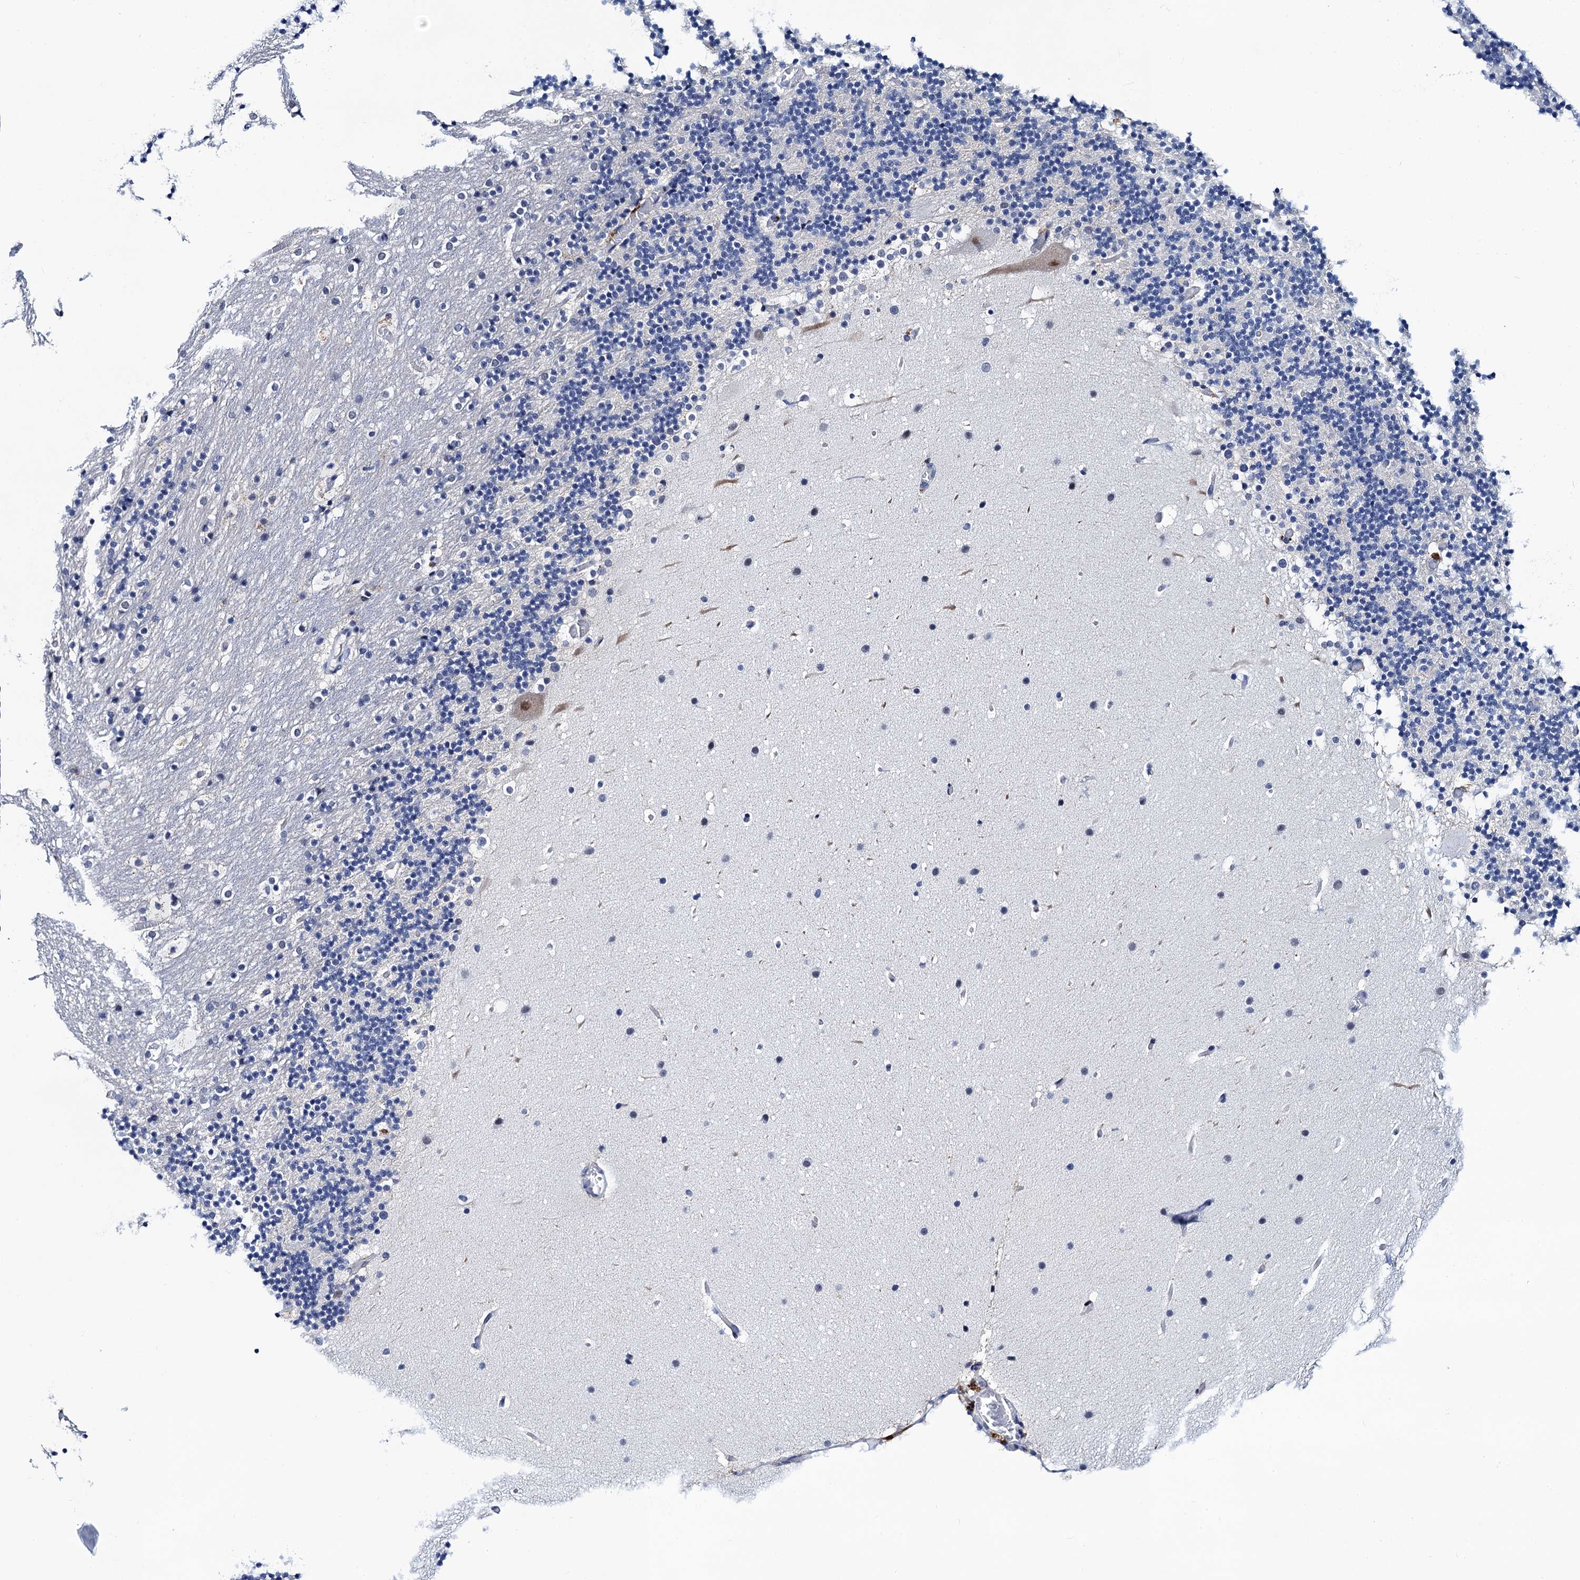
{"staining": {"intensity": "negative", "quantity": "none", "location": "none"}, "tissue": "cerebellum", "cell_type": "Cells in granular layer", "image_type": "normal", "snomed": [{"axis": "morphology", "description": "Normal tissue, NOS"}, {"axis": "topography", "description": "Cerebellum"}], "caption": "Cells in granular layer show no significant expression in benign cerebellum.", "gene": "SLC7A10", "patient": {"sex": "male", "age": 57}}